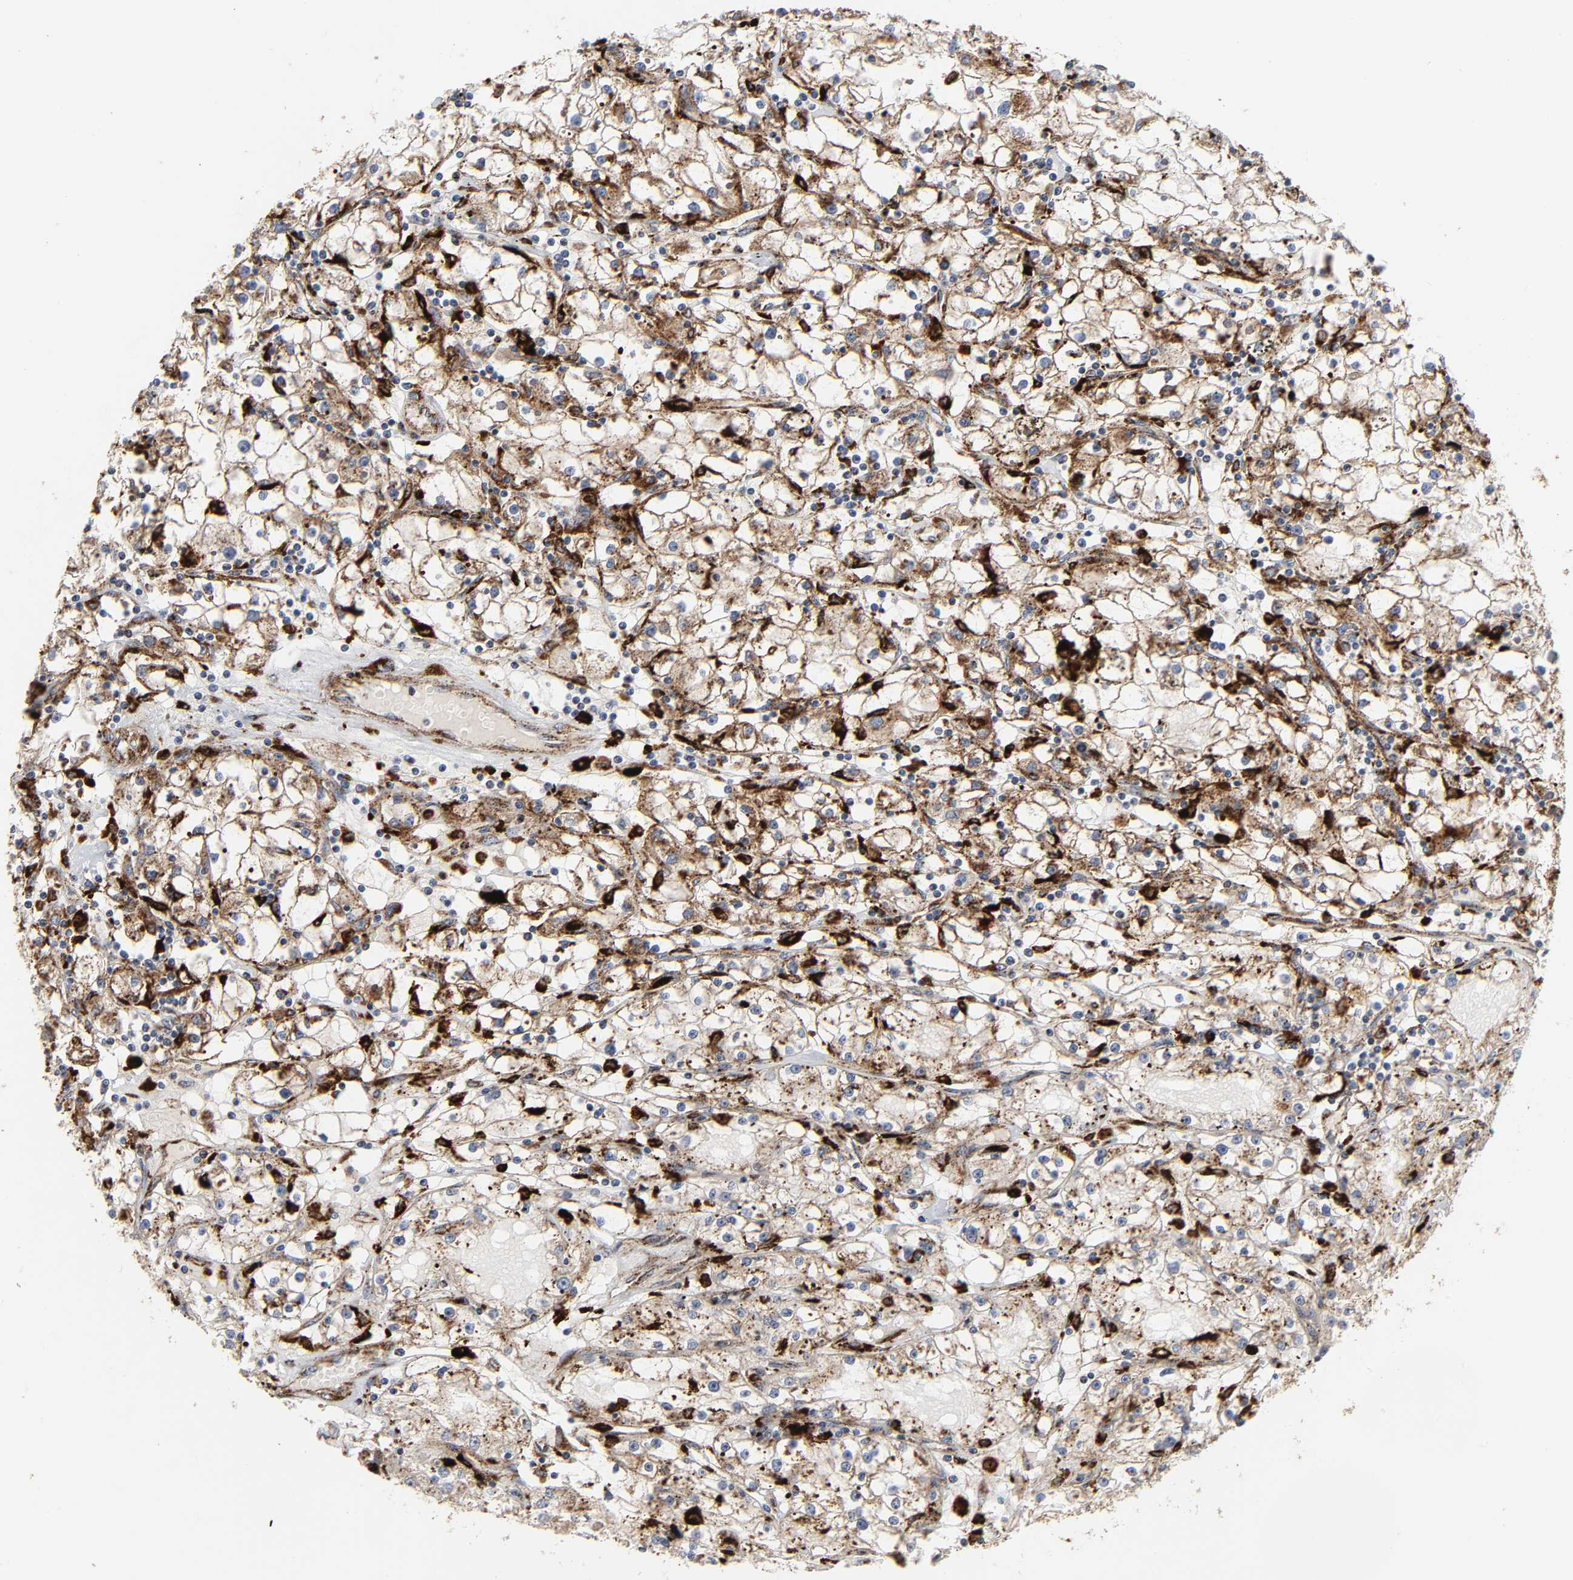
{"staining": {"intensity": "moderate", "quantity": "25%-75%", "location": "cytoplasmic/membranous"}, "tissue": "renal cancer", "cell_type": "Tumor cells", "image_type": "cancer", "snomed": [{"axis": "morphology", "description": "Adenocarcinoma, NOS"}, {"axis": "topography", "description": "Kidney"}], "caption": "This is an image of IHC staining of renal cancer, which shows moderate expression in the cytoplasmic/membranous of tumor cells.", "gene": "PSAP", "patient": {"sex": "male", "age": 56}}